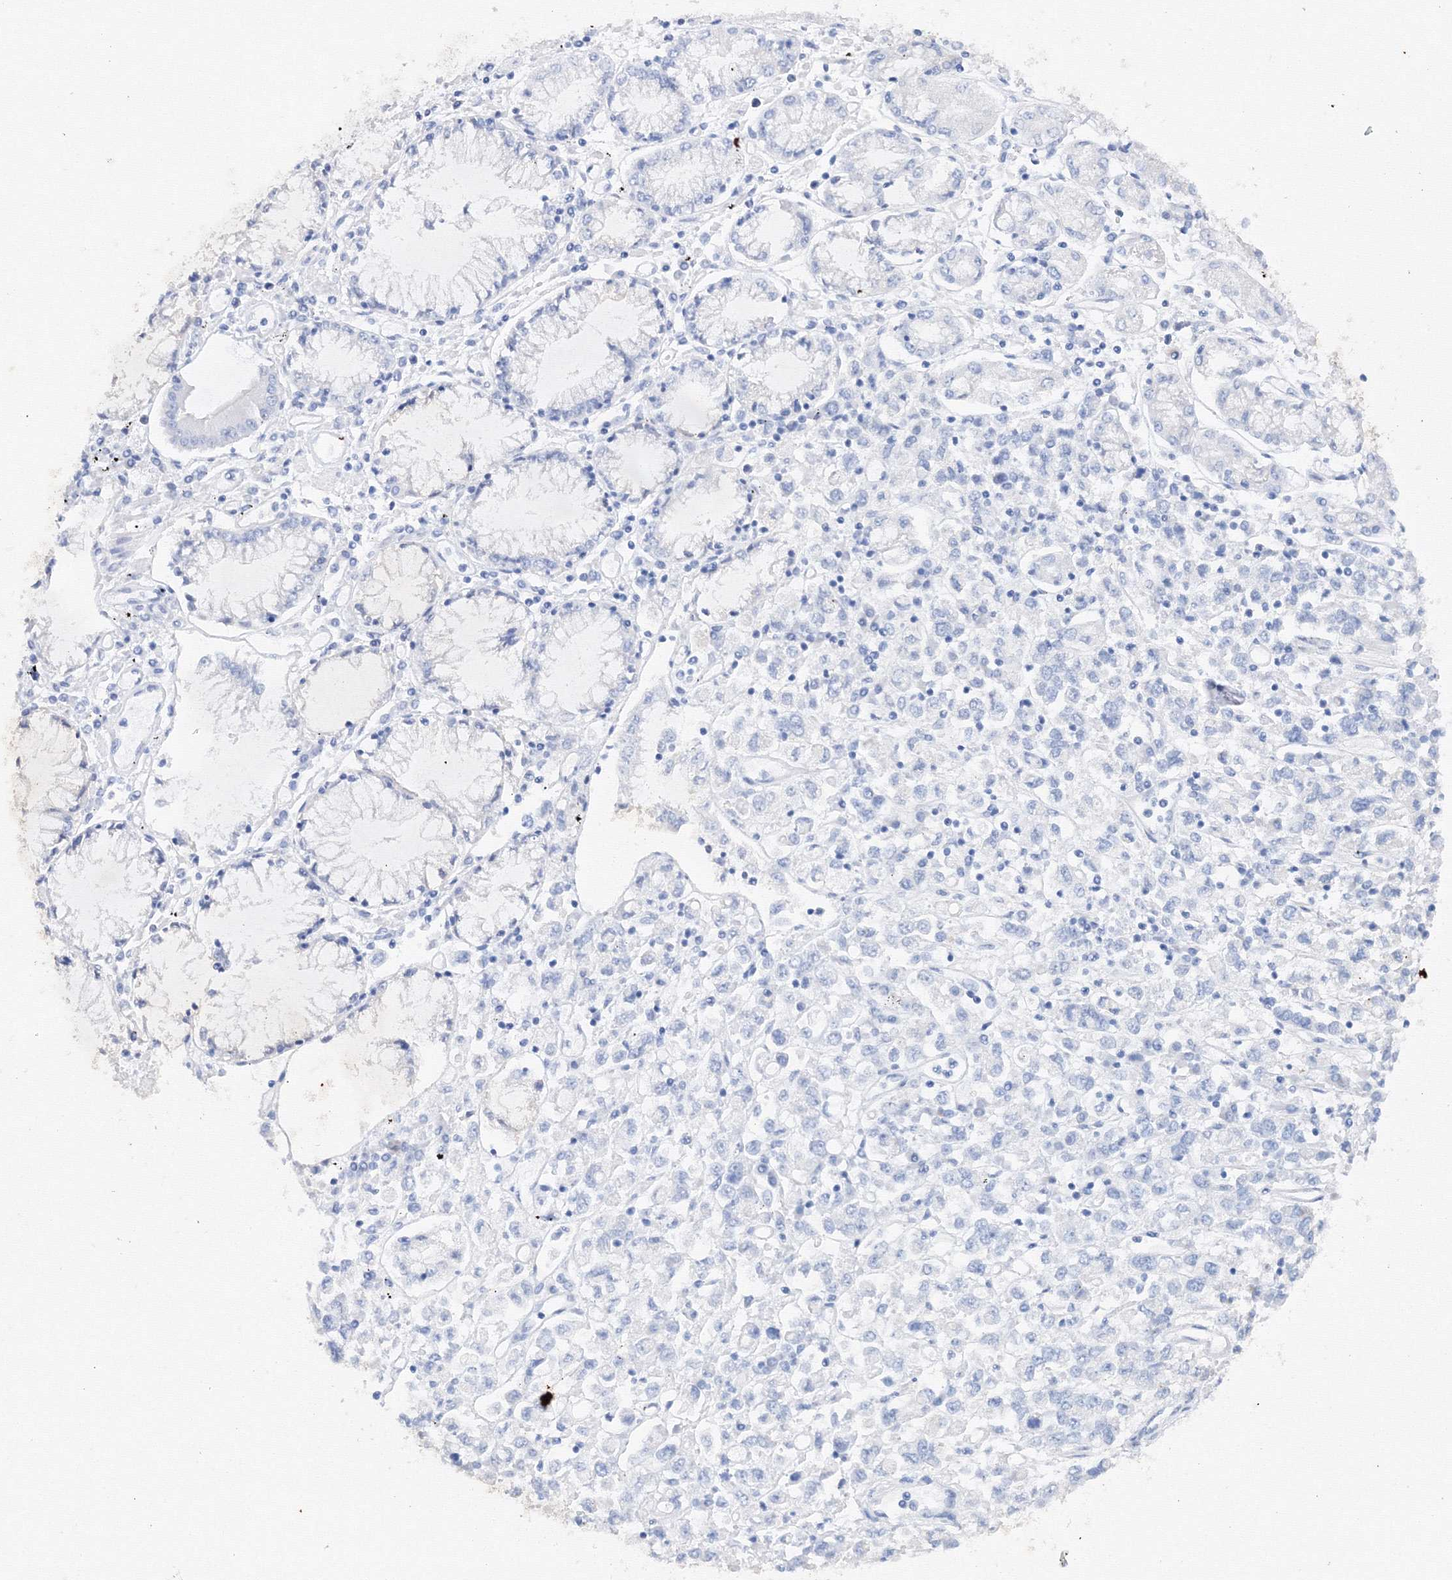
{"staining": {"intensity": "negative", "quantity": "none", "location": "none"}, "tissue": "stomach cancer", "cell_type": "Tumor cells", "image_type": "cancer", "snomed": [{"axis": "morphology", "description": "Adenocarcinoma, NOS"}, {"axis": "topography", "description": "Stomach"}], "caption": "Immunohistochemistry image of neoplastic tissue: human stomach cancer stained with DAB shows no significant protein positivity in tumor cells.", "gene": "TAMM41", "patient": {"sex": "female", "age": 76}}